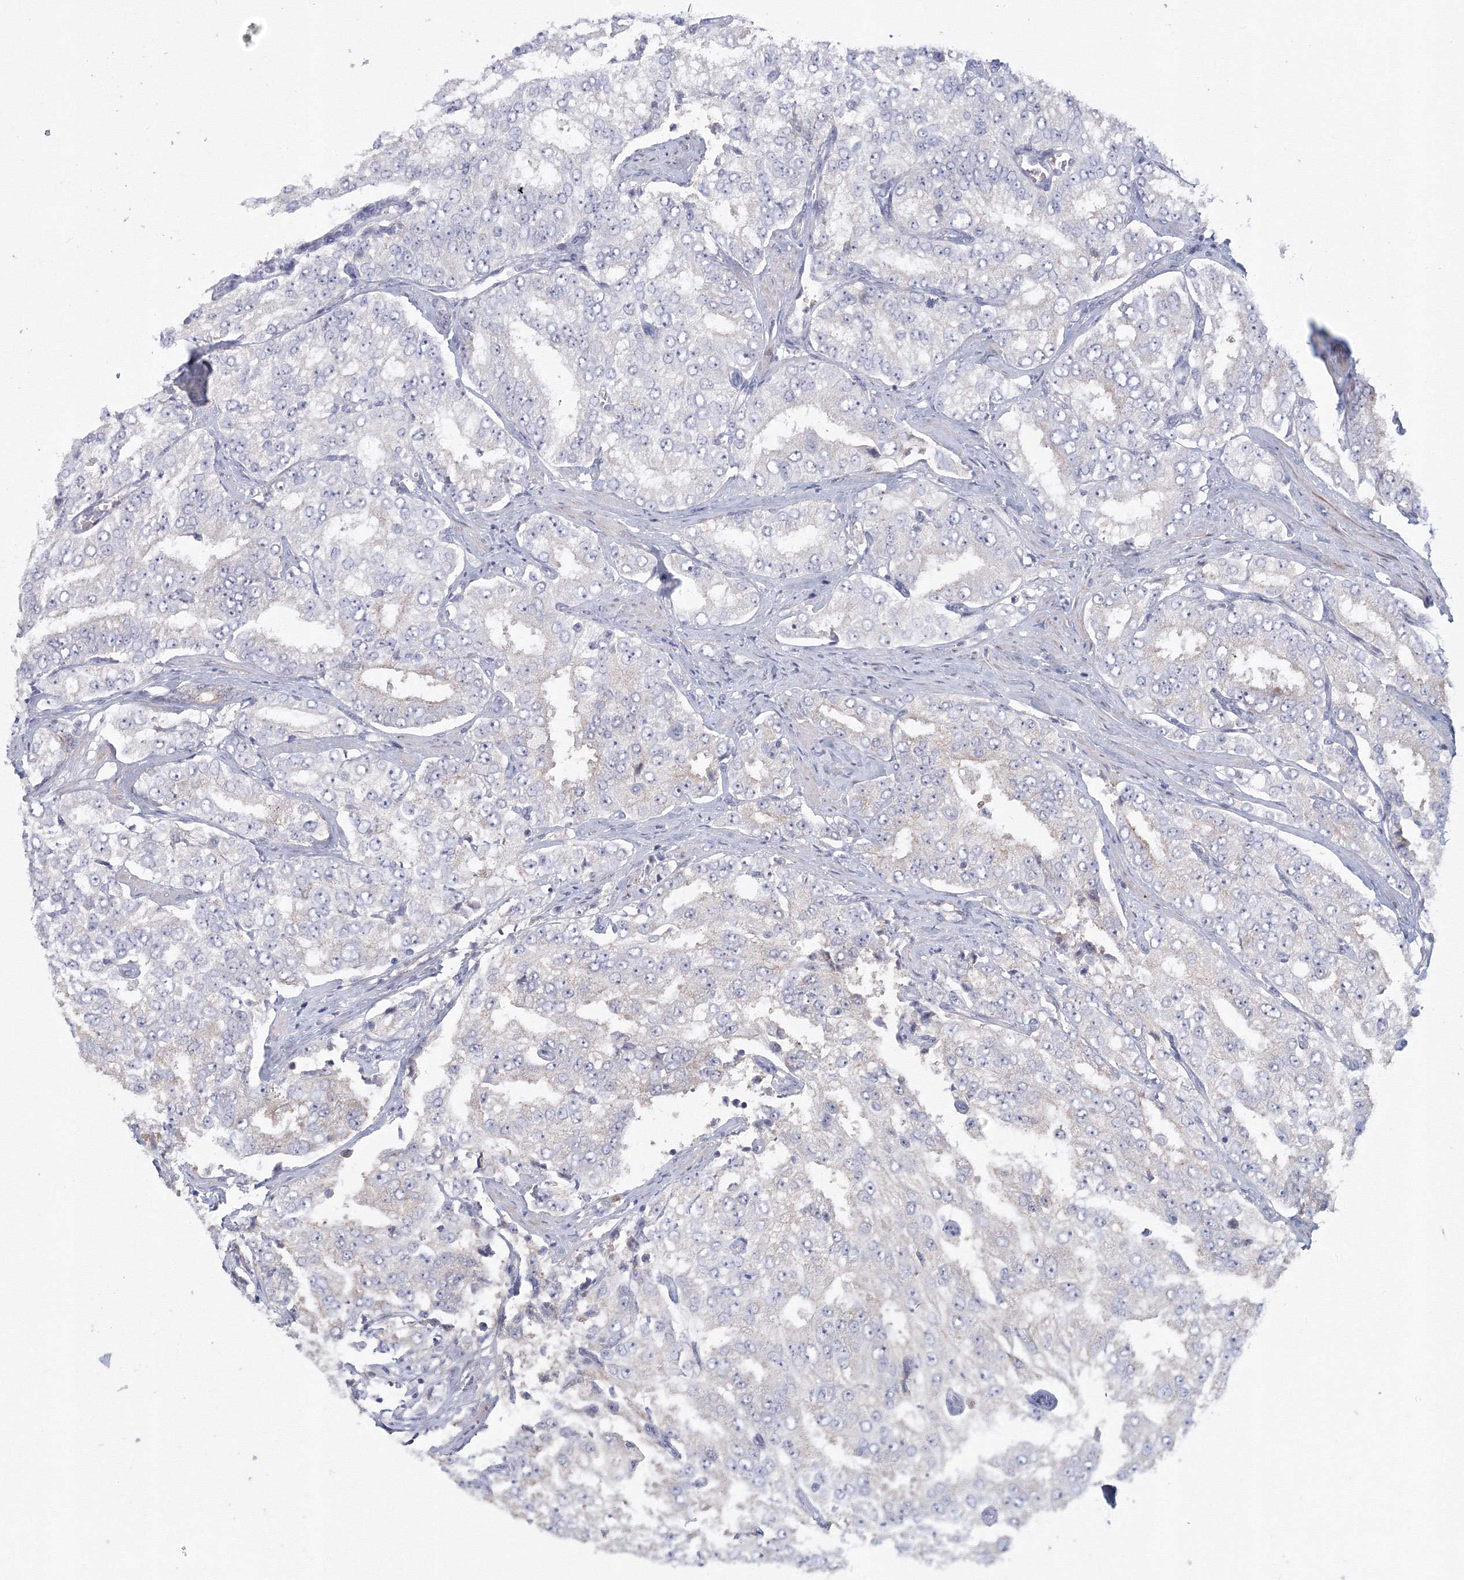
{"staining": {"intensity": "negative", "quantity": "none", "location": "none"}, "tissue": "prostate cancer", "cell_type": "Tumor cells", "image_type": "cancer", "snomed": [{"axis": "morphology", "description": "Adenocarcinoma, High grade"}, {"axis": "topography", "description": "Prostate"}], "caption": "Immunohistochemistry micrograph of prostate cancer stained for a protein (brown), which reveals no expression in tumor cells. The staining is performed using DAB (3,3'-diaminobenzidine) brown chromogen with nuclei counter-stained in using hematoxylin.", "gene": "TACC2", "patient": {"sex": "male", "age": 58}}